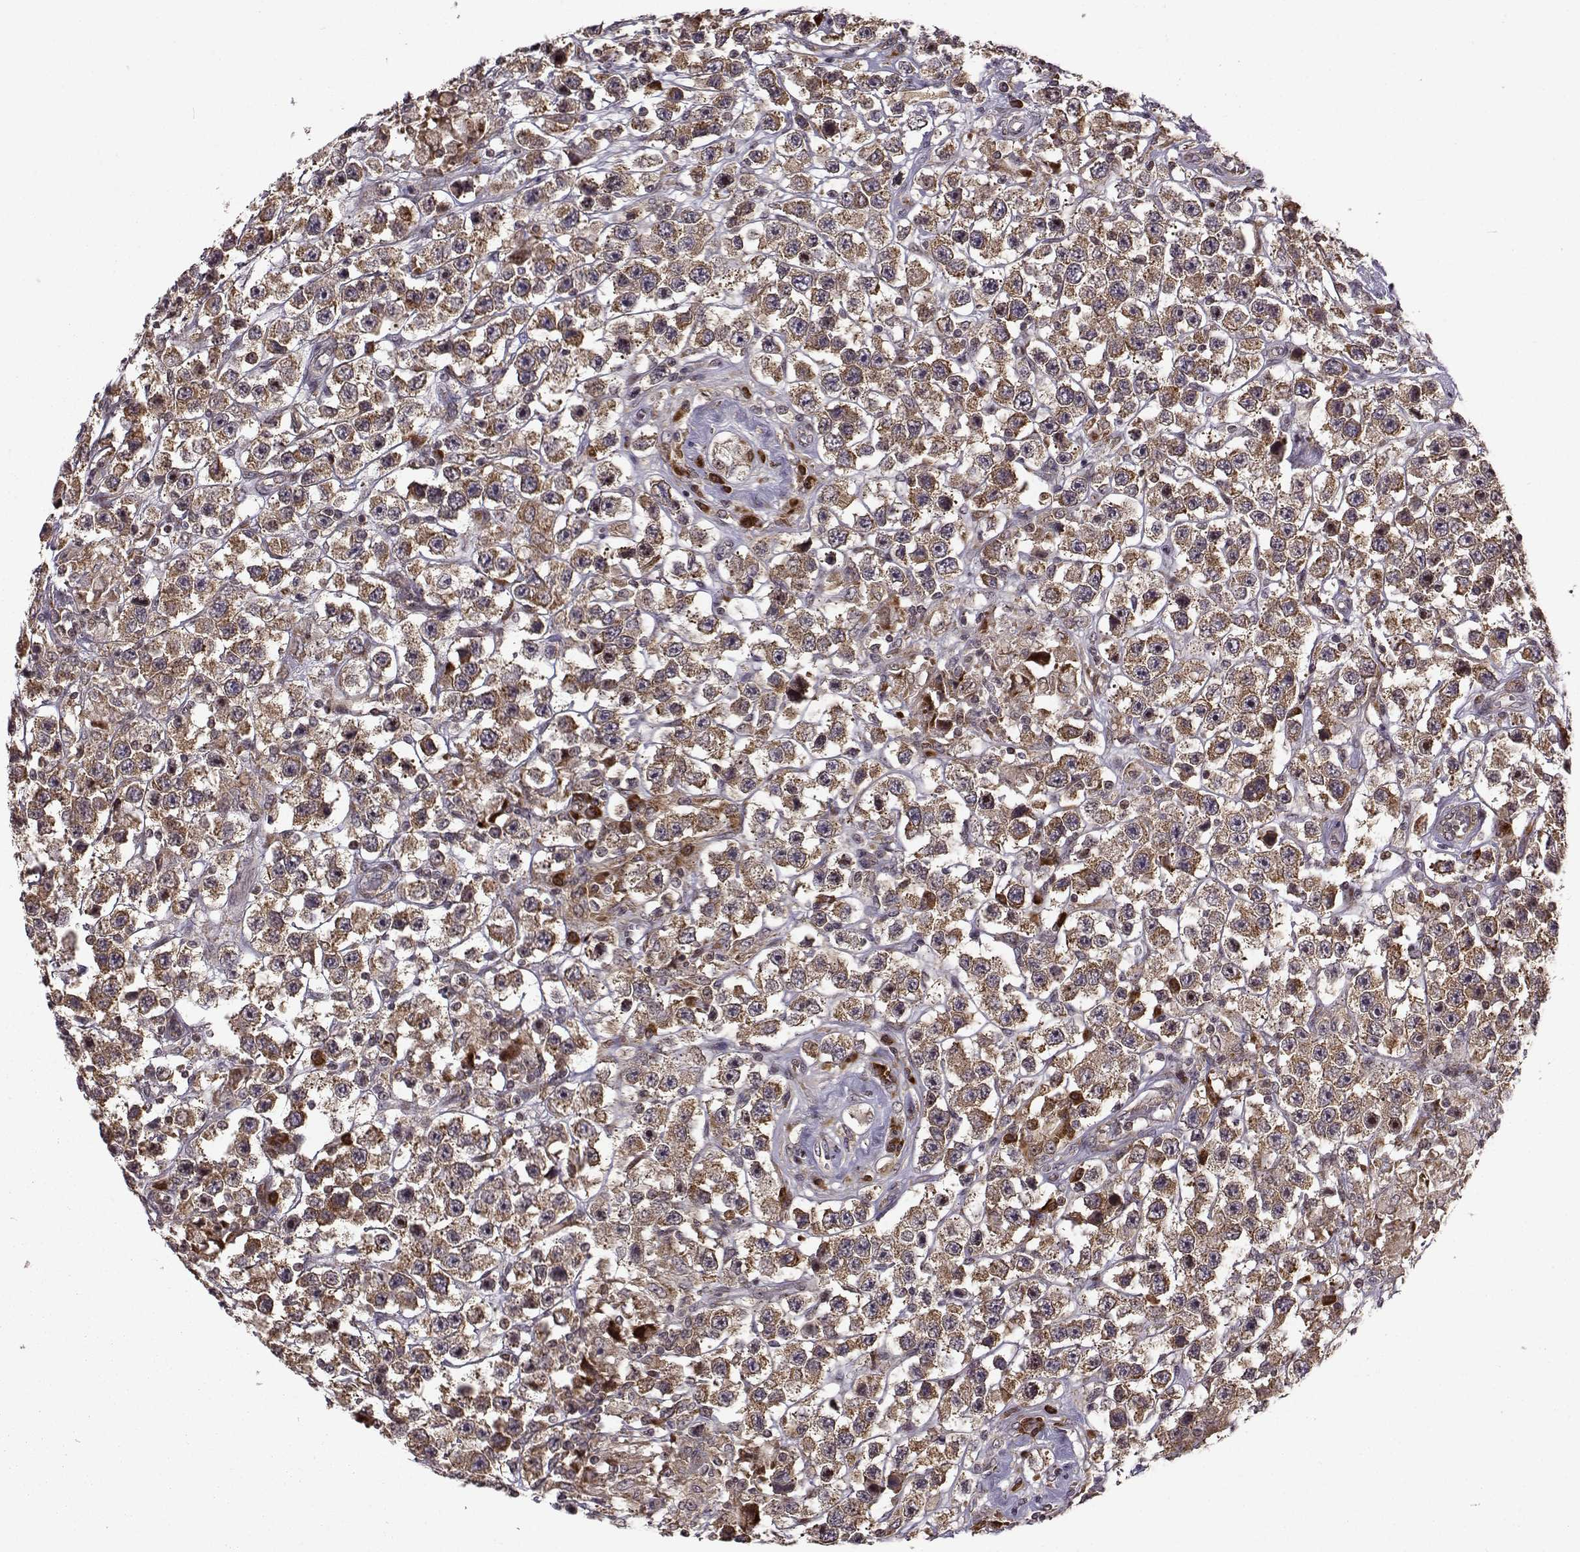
{"staining": {"intensity": "strong", "quantity": ">75%", "location": "cytoplasmic/membranous"}, "tissue": "testis cancer", "cell_type": "Tumor cells", "image_type": "cancer", "snomed": [{"axis": "morphology", "description": "Seminoma, NOS"}, {"axis": "topography", "description": "Testis"}], "caption": "DAB immunohistochemical staining of testis cancer (seminoma) shows strong cytoplasmic/membranous protein staining in approximately >75% of tumor cells.", "gene": "RPL31", "patient": {"sex": "male", "age": 45}}